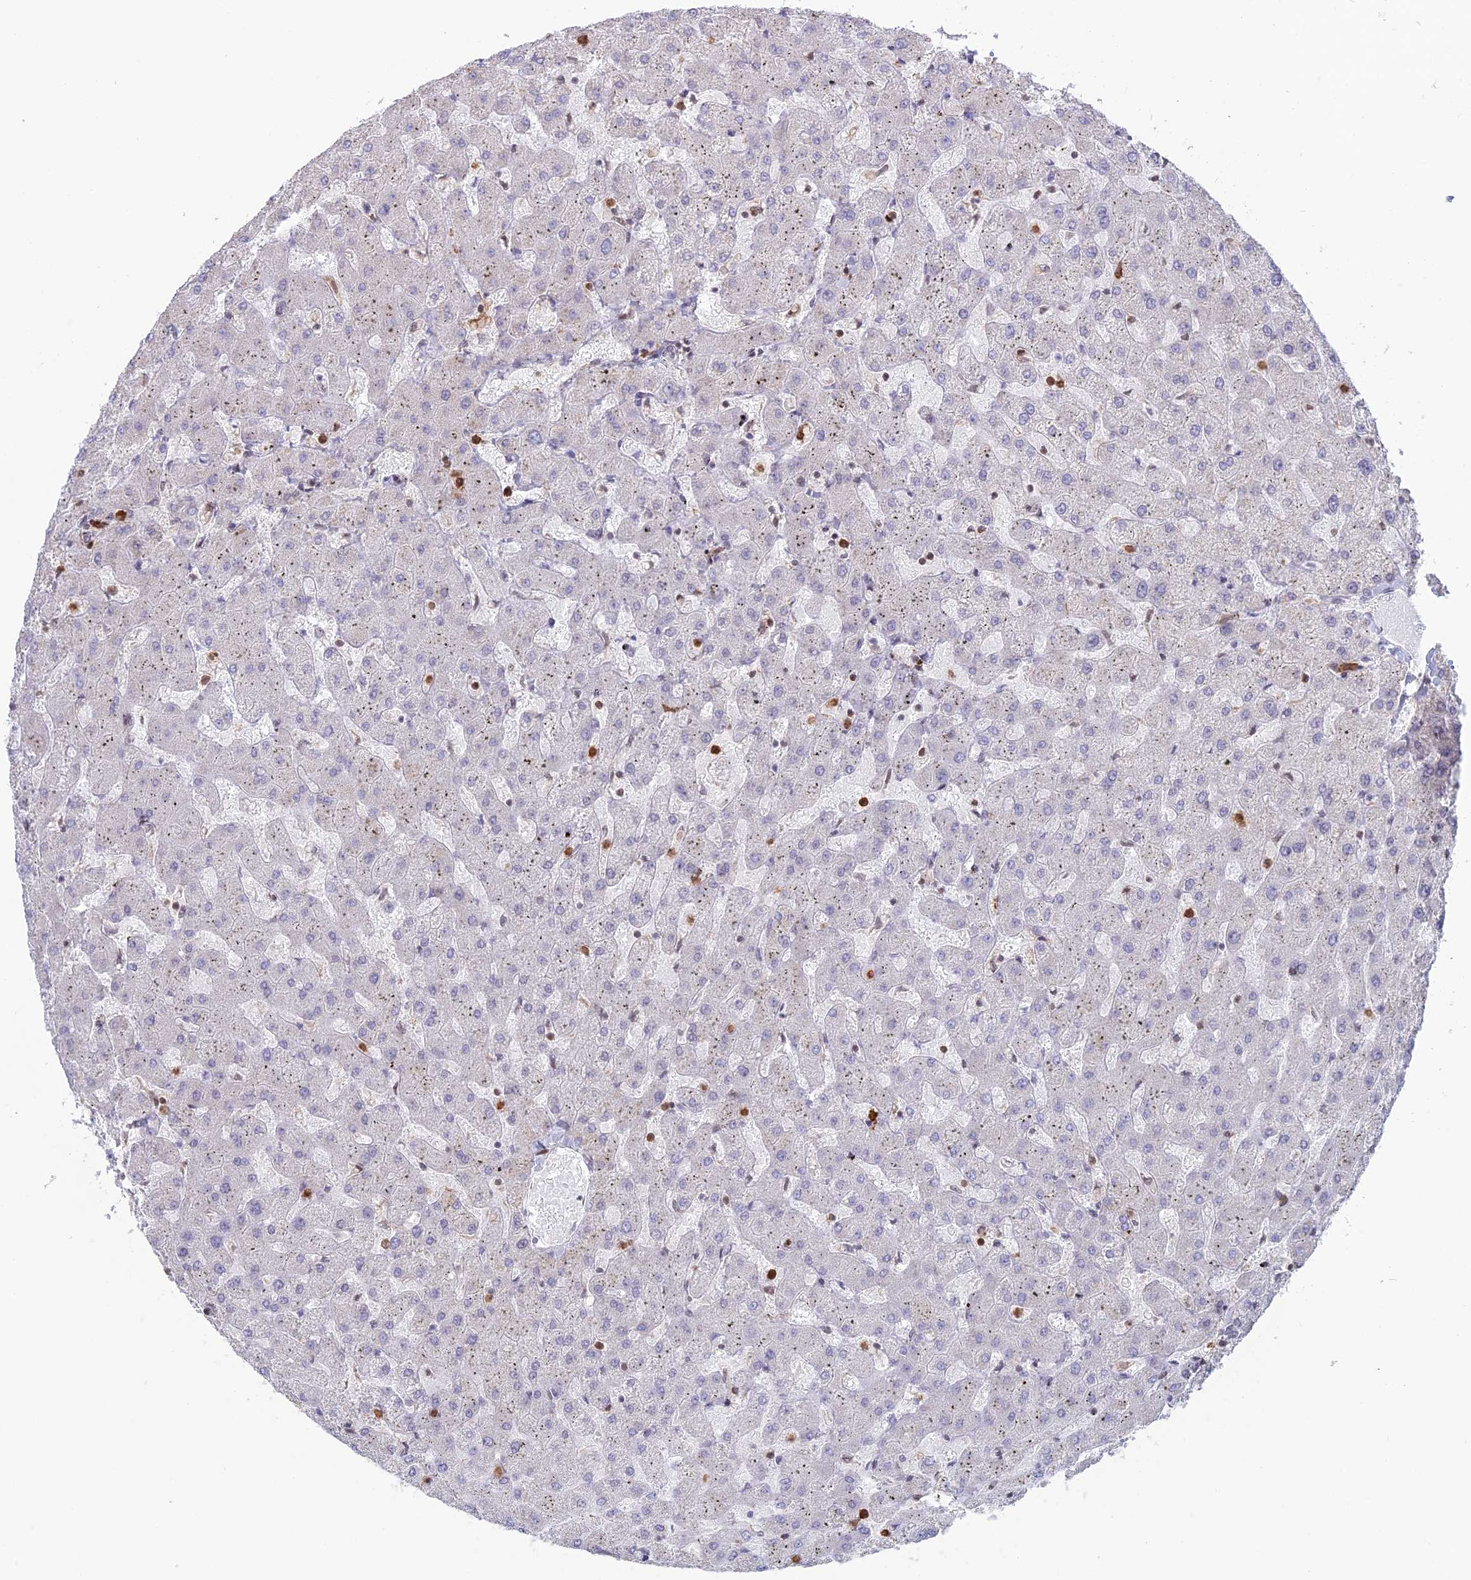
{"staining": {"intensity": "negative", "quantity": "none", "location": "none"}, "tissue": "liver", "cell_type": "Cholangiocytes", "image_type": "normal", "snomed": [{"axis": "morphology", "description": "Normal tissue, NOS"}, {"axis": "topography", "description": "Liver"}], "caption": "IHC photomicrograph of unremarkable liver: human liver stained with DAB reveals no significant protein expression in cholangiocytes.", "gene": "APOBR", "patient": {"sex": "female", "age": 63}}